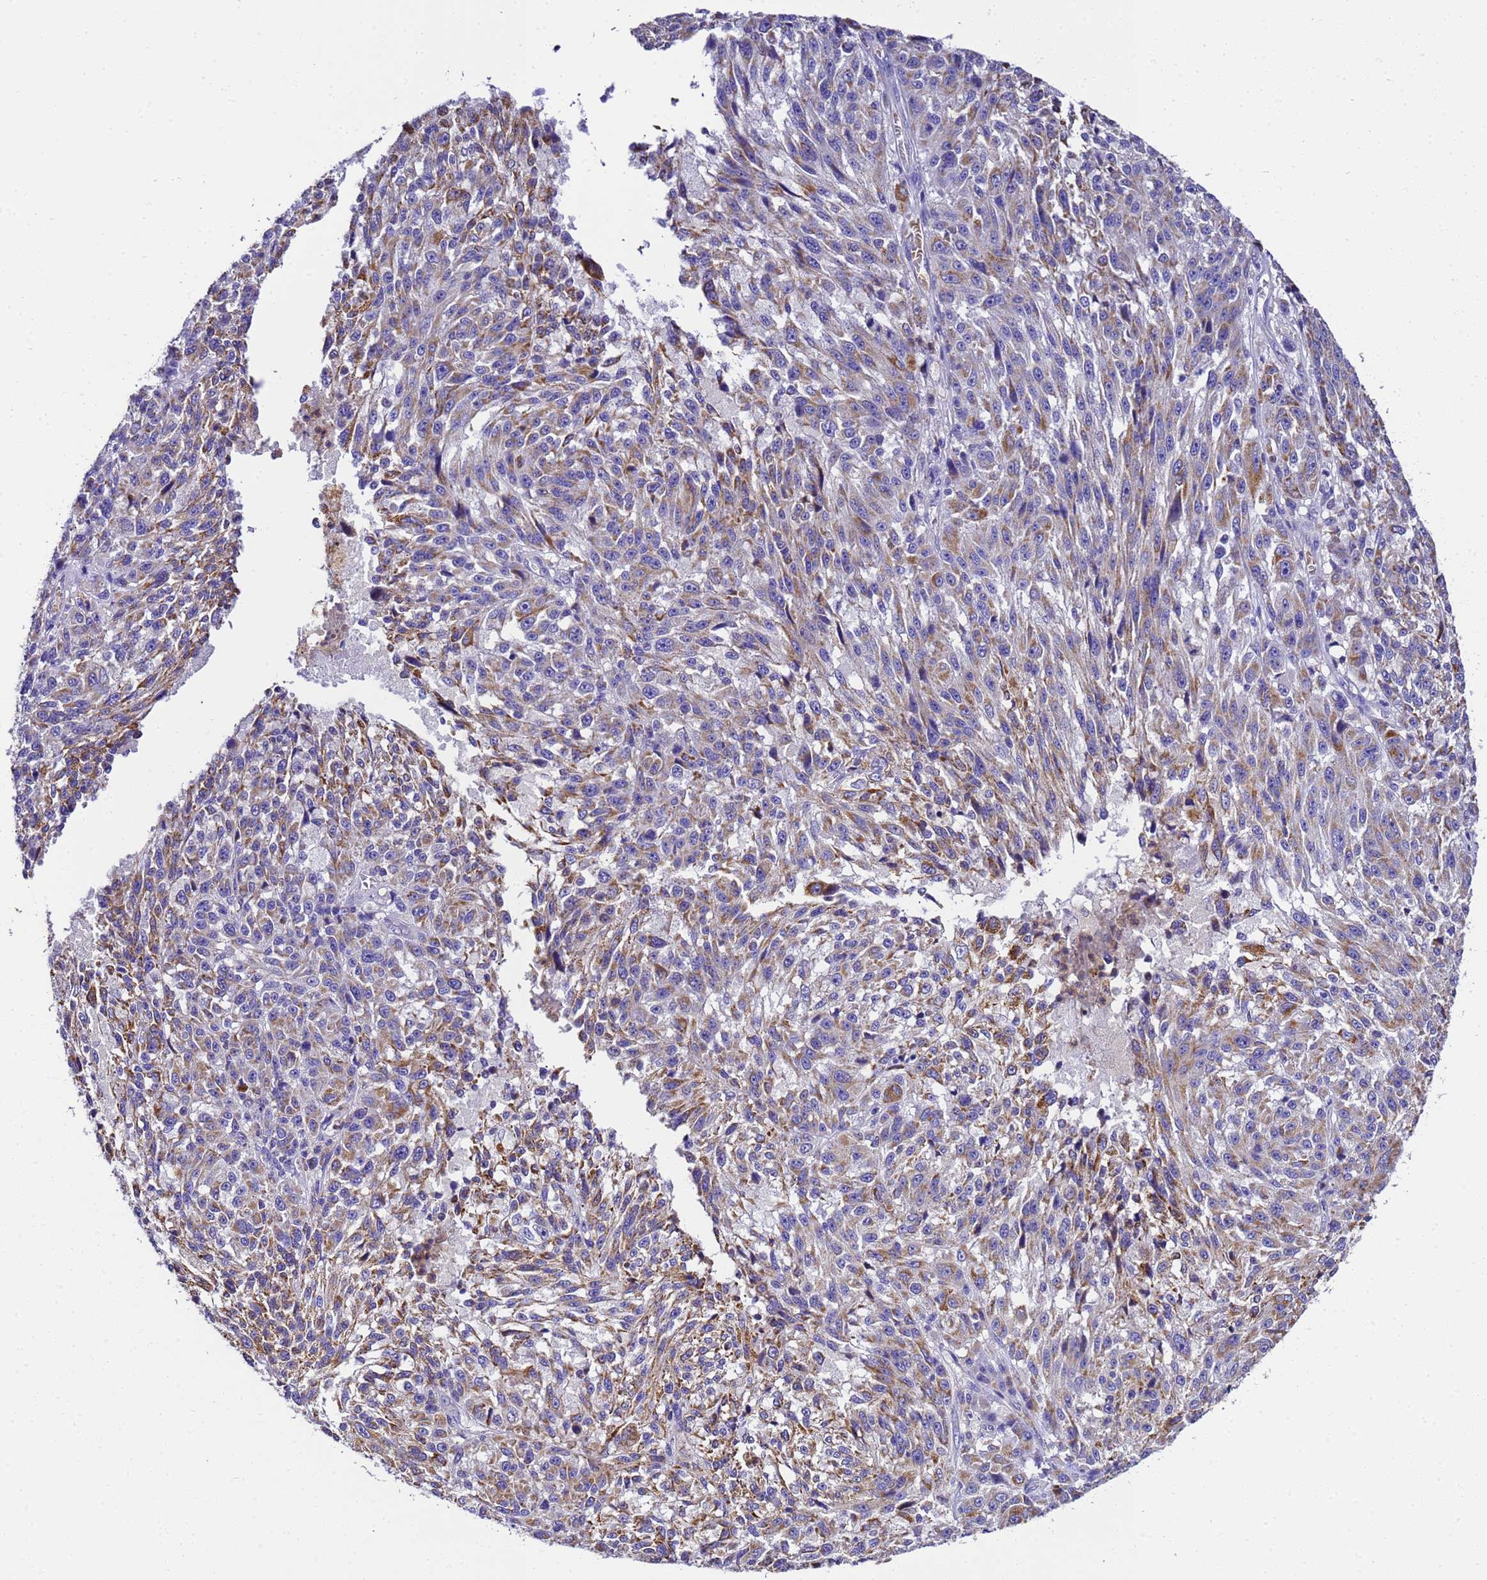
{"staining": {"intensity": "moderate", "quantity": ">75%", "location": "cytoplasmic/membranous"}, "tissue": "melanoma", "cell_type": "Tumor cells", "image_type": "cancer", "snomed": [{"axis": "morphology", "description": "Malignant melanoma, NOS"}, {"axis": "topography", "description": "Skin"}], "caption": "A photomicrograph showing moderate cytoplasmic/membranous positivity in approximately >75% of tumor cells in melanoma, as visualized by brown immunohistochemical staining.", "gene": "UGT2A1", "patient": {"sex": "male", "age": 53}}